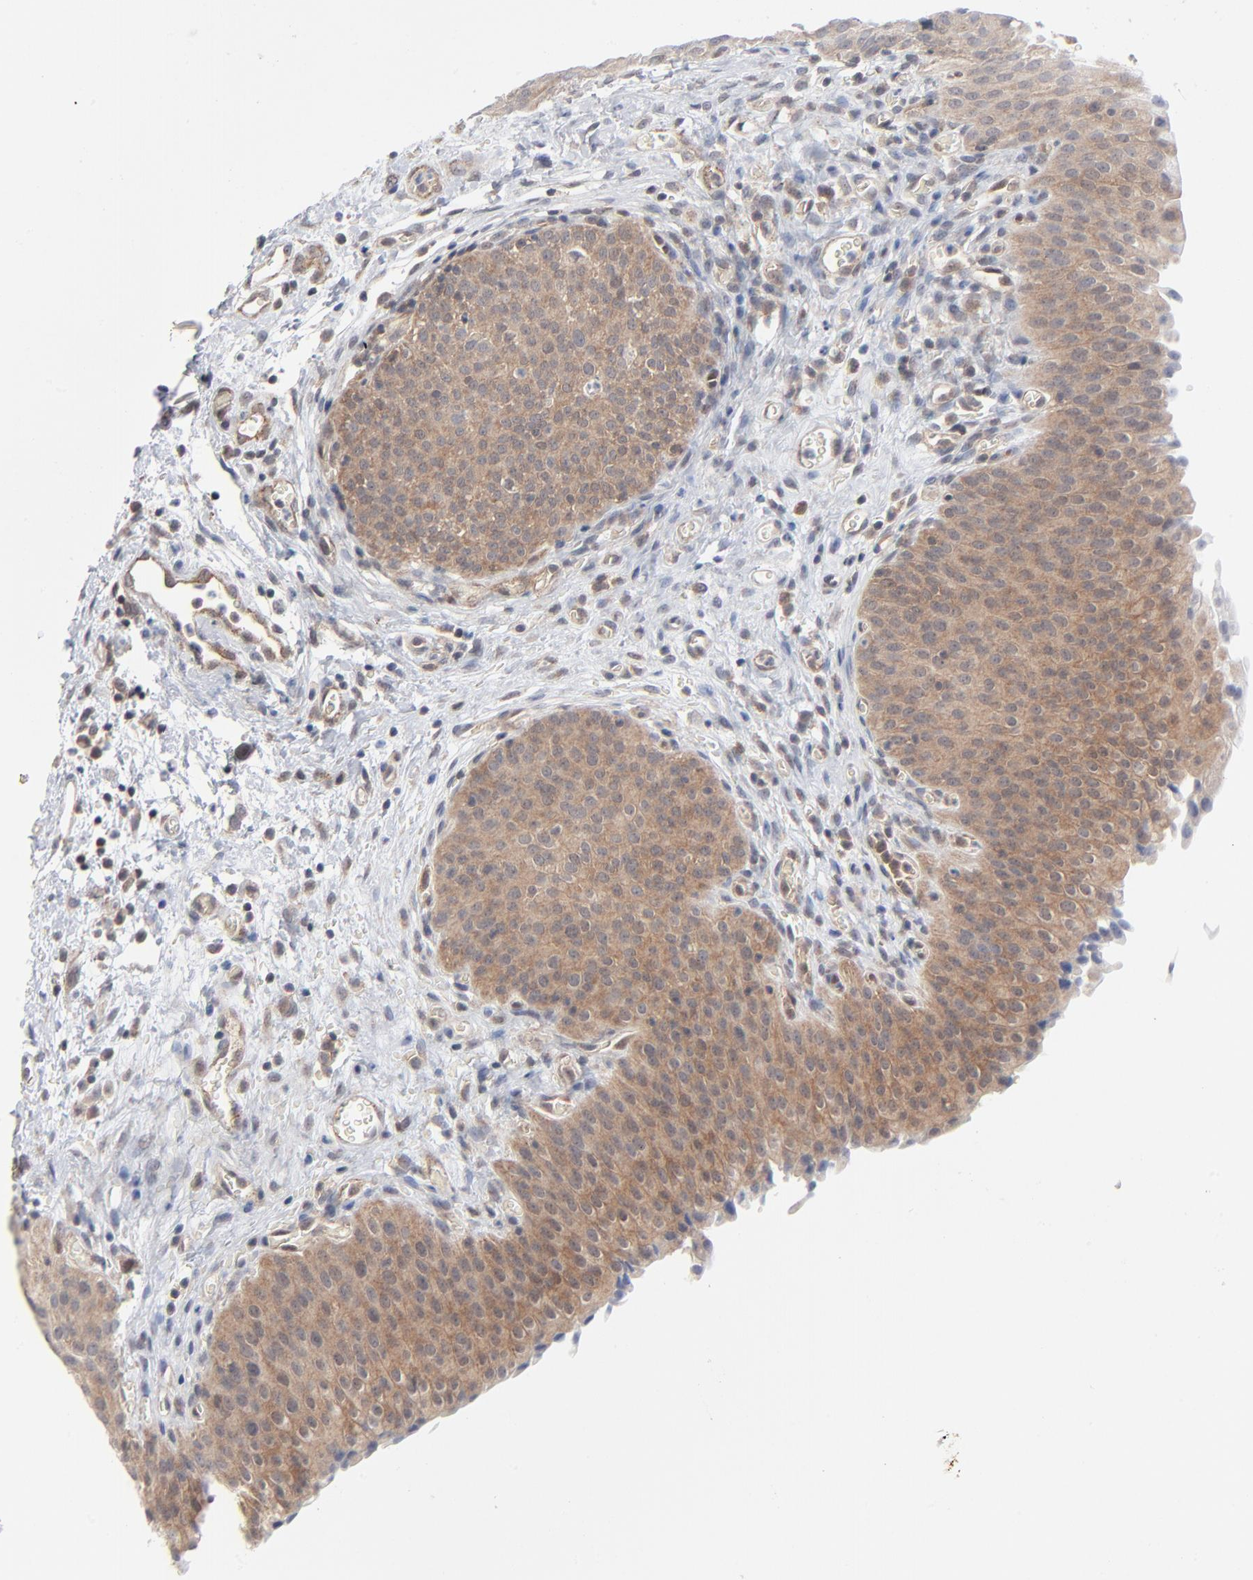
{"staining": {"intensity": "weak", "quantity": ">75%", "location": "cytoplasmic/membranous"}, "tissue": "urinary bladder", "cell_type": "Urothelial cells", "image_type": "normal", "snomed": [{"axis": "morphology", "description": "Normal tissue, NOS"}, {"axis": "morphology", "description": "Dysplasia, NOS"}, {"axis": "topography", "description": "Urinary bladder"}], "caption": "Protein expression analysis of normal urinary bladder exhibits weak cytoplasmic/membranous staining in about >75% of urothelial cells. Nuclei are stained in blue.", "gene": "RPS6KB1", "patient": {"sex": "male", "age": 35}}